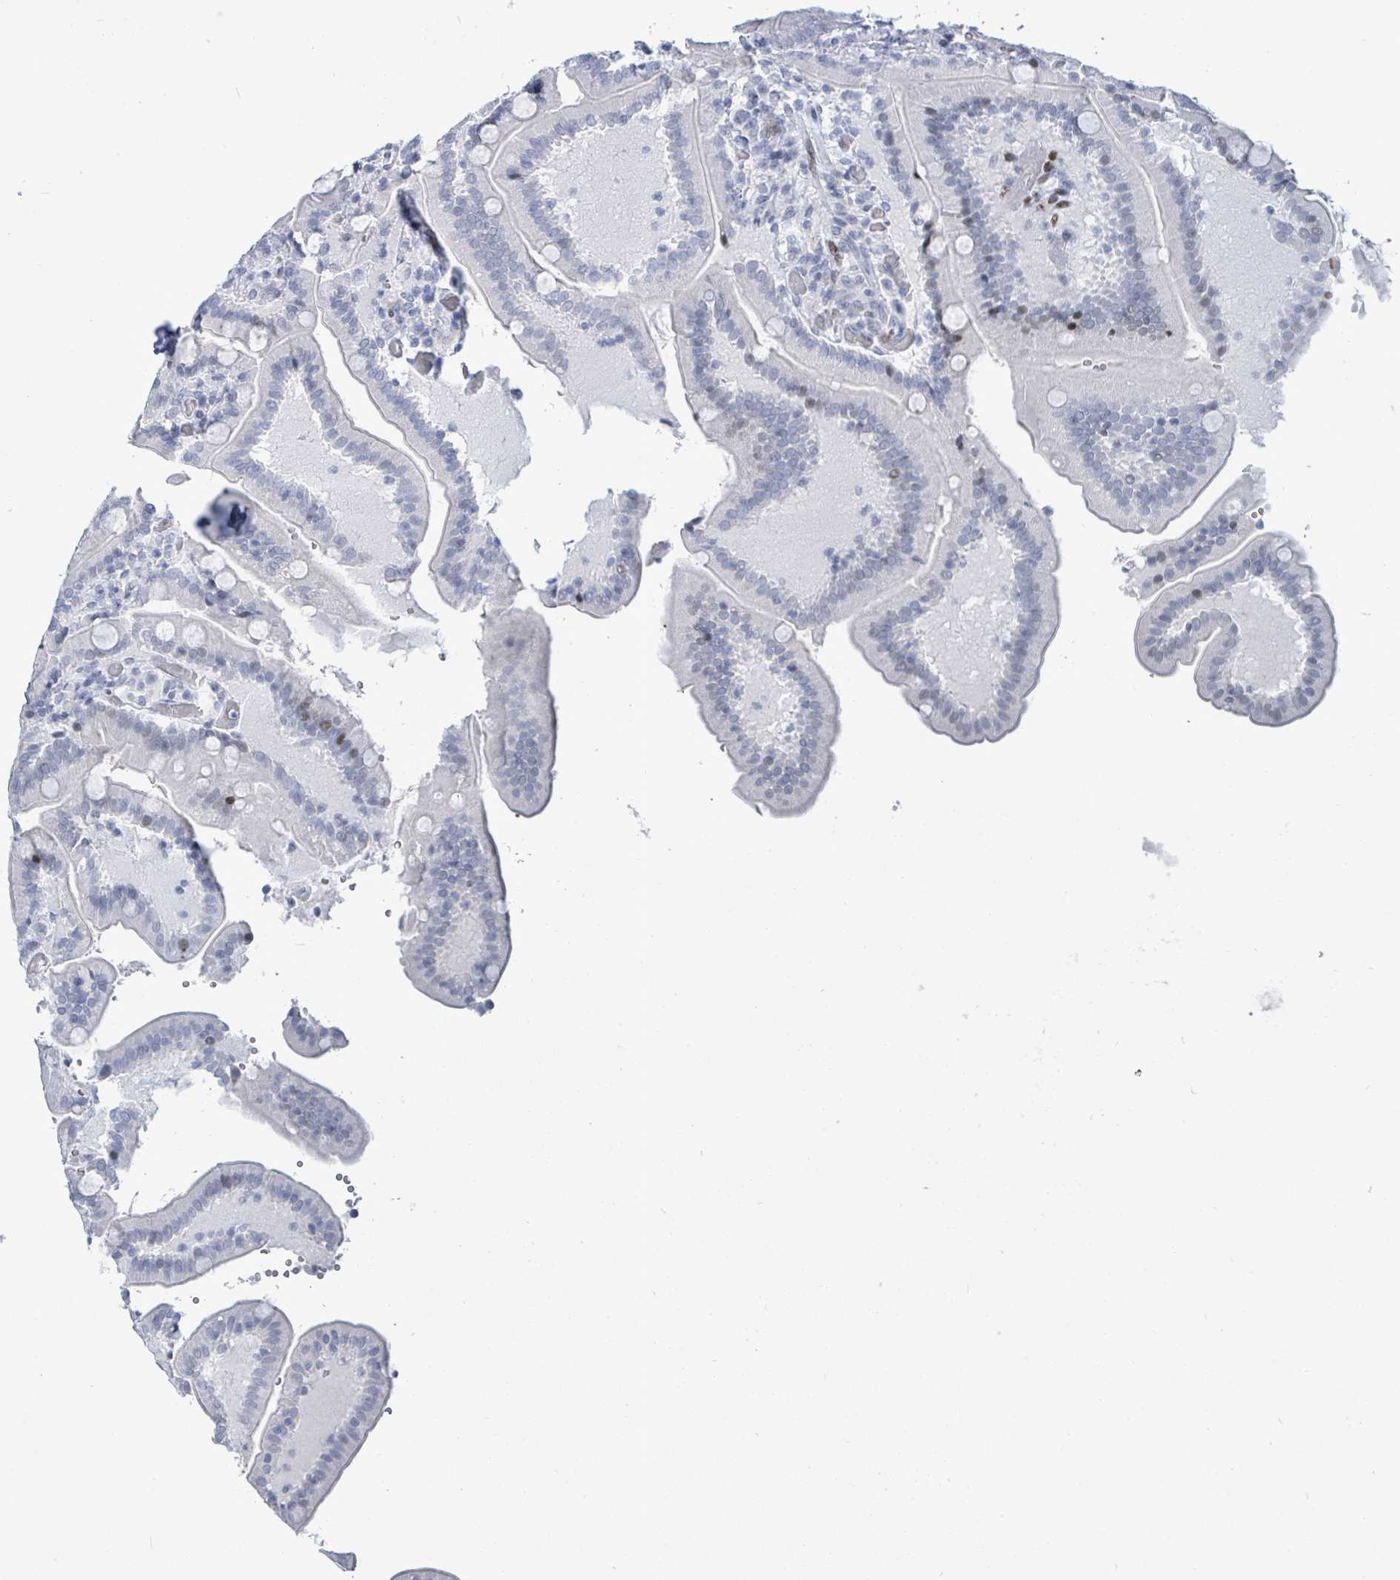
{"staining": {"intensity": "negative", "quantity": "none", "location": "none"}, "tissue": "duodenum", "cell_type": "Glandular cells", "image_type": "normal", "snomed": [{"axis": "morphology", "description": "Normal tissue, NOS"}, {"axis": "topography", "description": "Duodenum"}], "caption": "Unremarkable duodenum was stained to show a protein in brown. There is no significant staining in glandular cells. (Immunohistochemistry, brightfield microscopy, high magnification).", "gene": "MALL", "patient": {"sex": "female", "age": 62}}